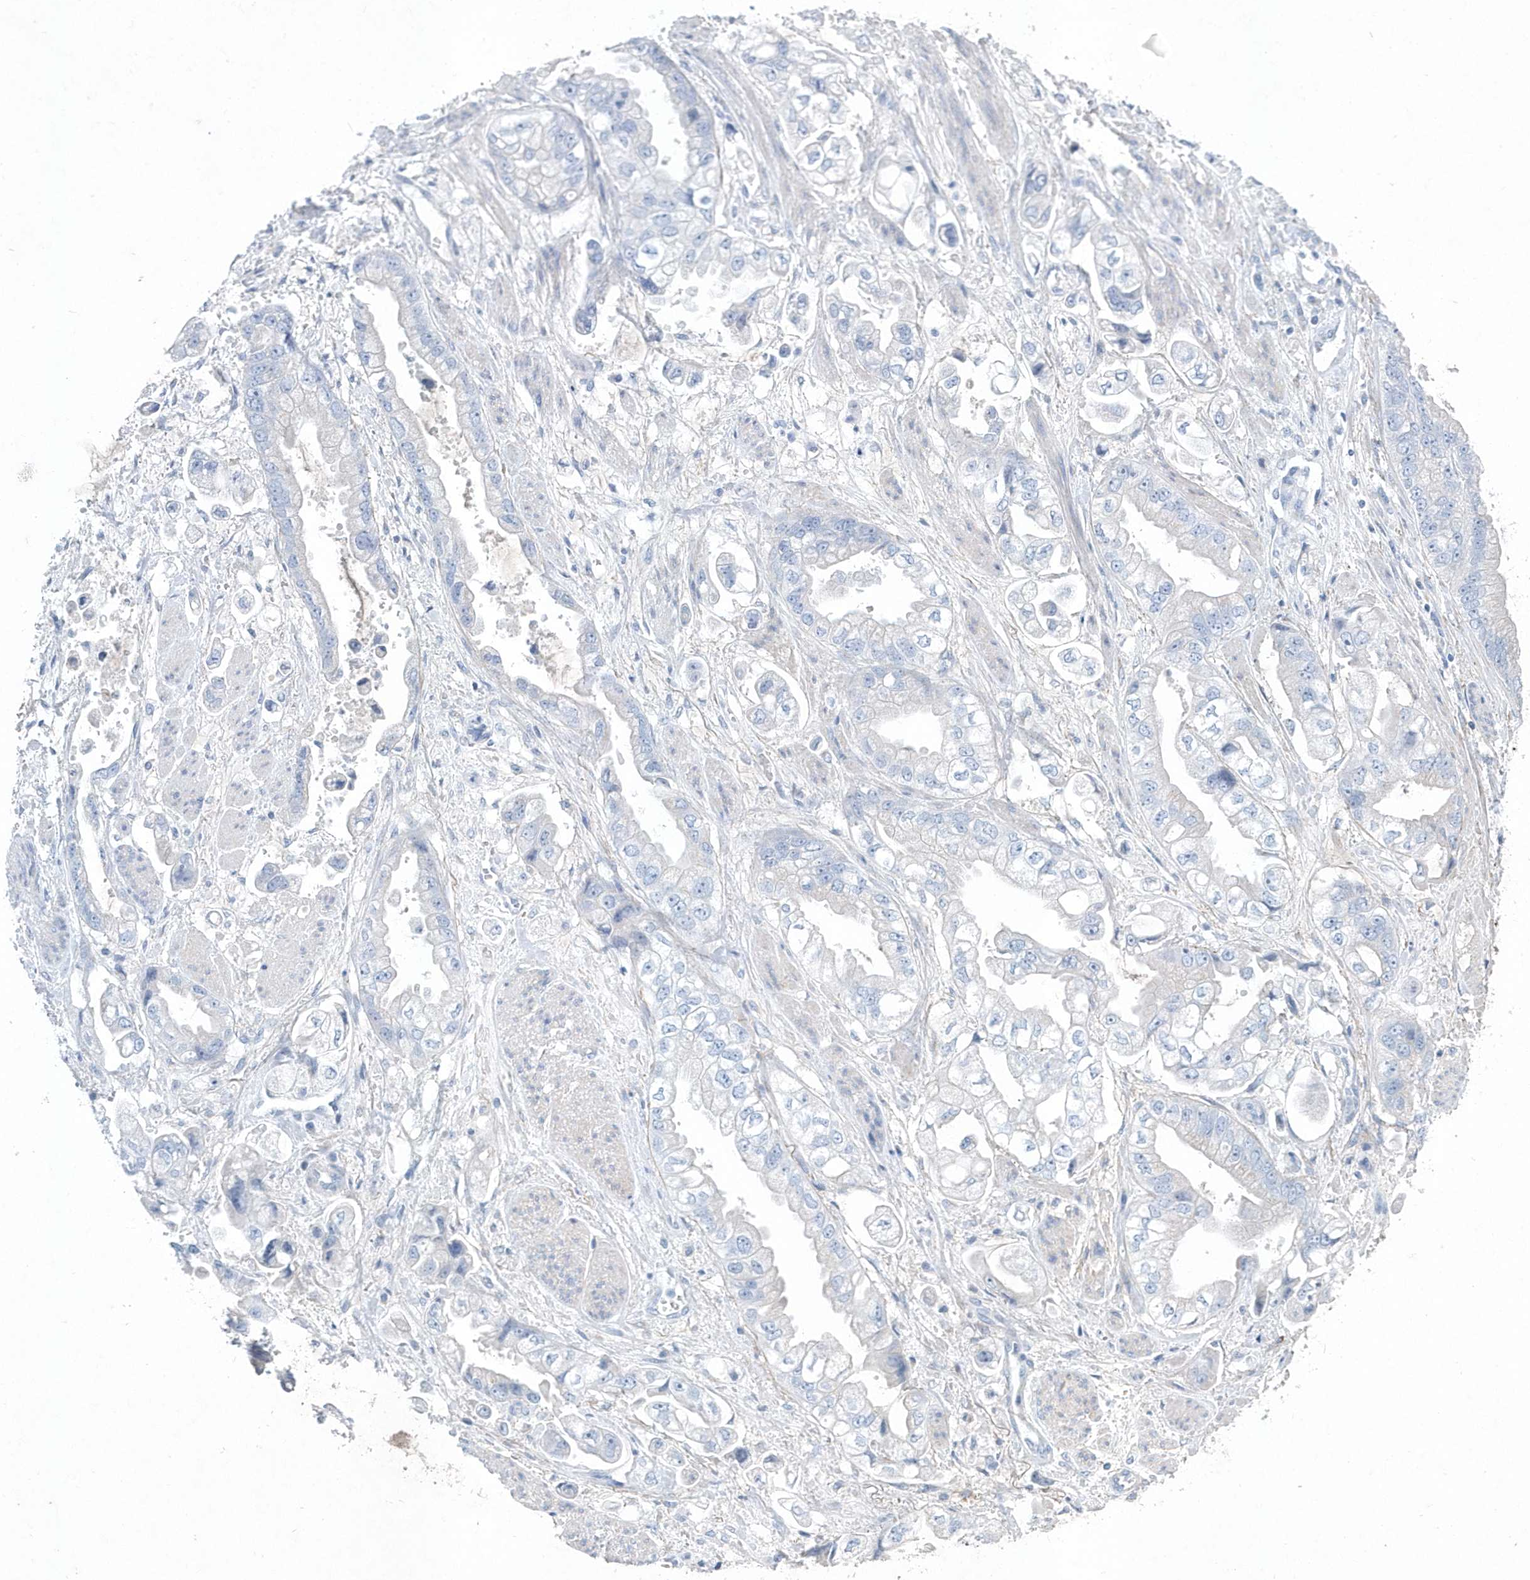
{"staining": {"intensity": "negative", "quantity": "none", "location": "none"}, "tissue": "stomach cancer", "cell_type": "Tumor cells", "image_type": "cancer", "snomed": [{"axis": "morphology", "description": "Adenocarcinoma, NOS"}, {"axis": "topography", "description": "Stomach"}], "caption": "IHC micrograph of human stomach adenocarcinoma stained for a protein (brown), which exhibits no positivity in tumor cells.", "gene": "SPATA18", "patient": {"sex": "male", "age": 62}}